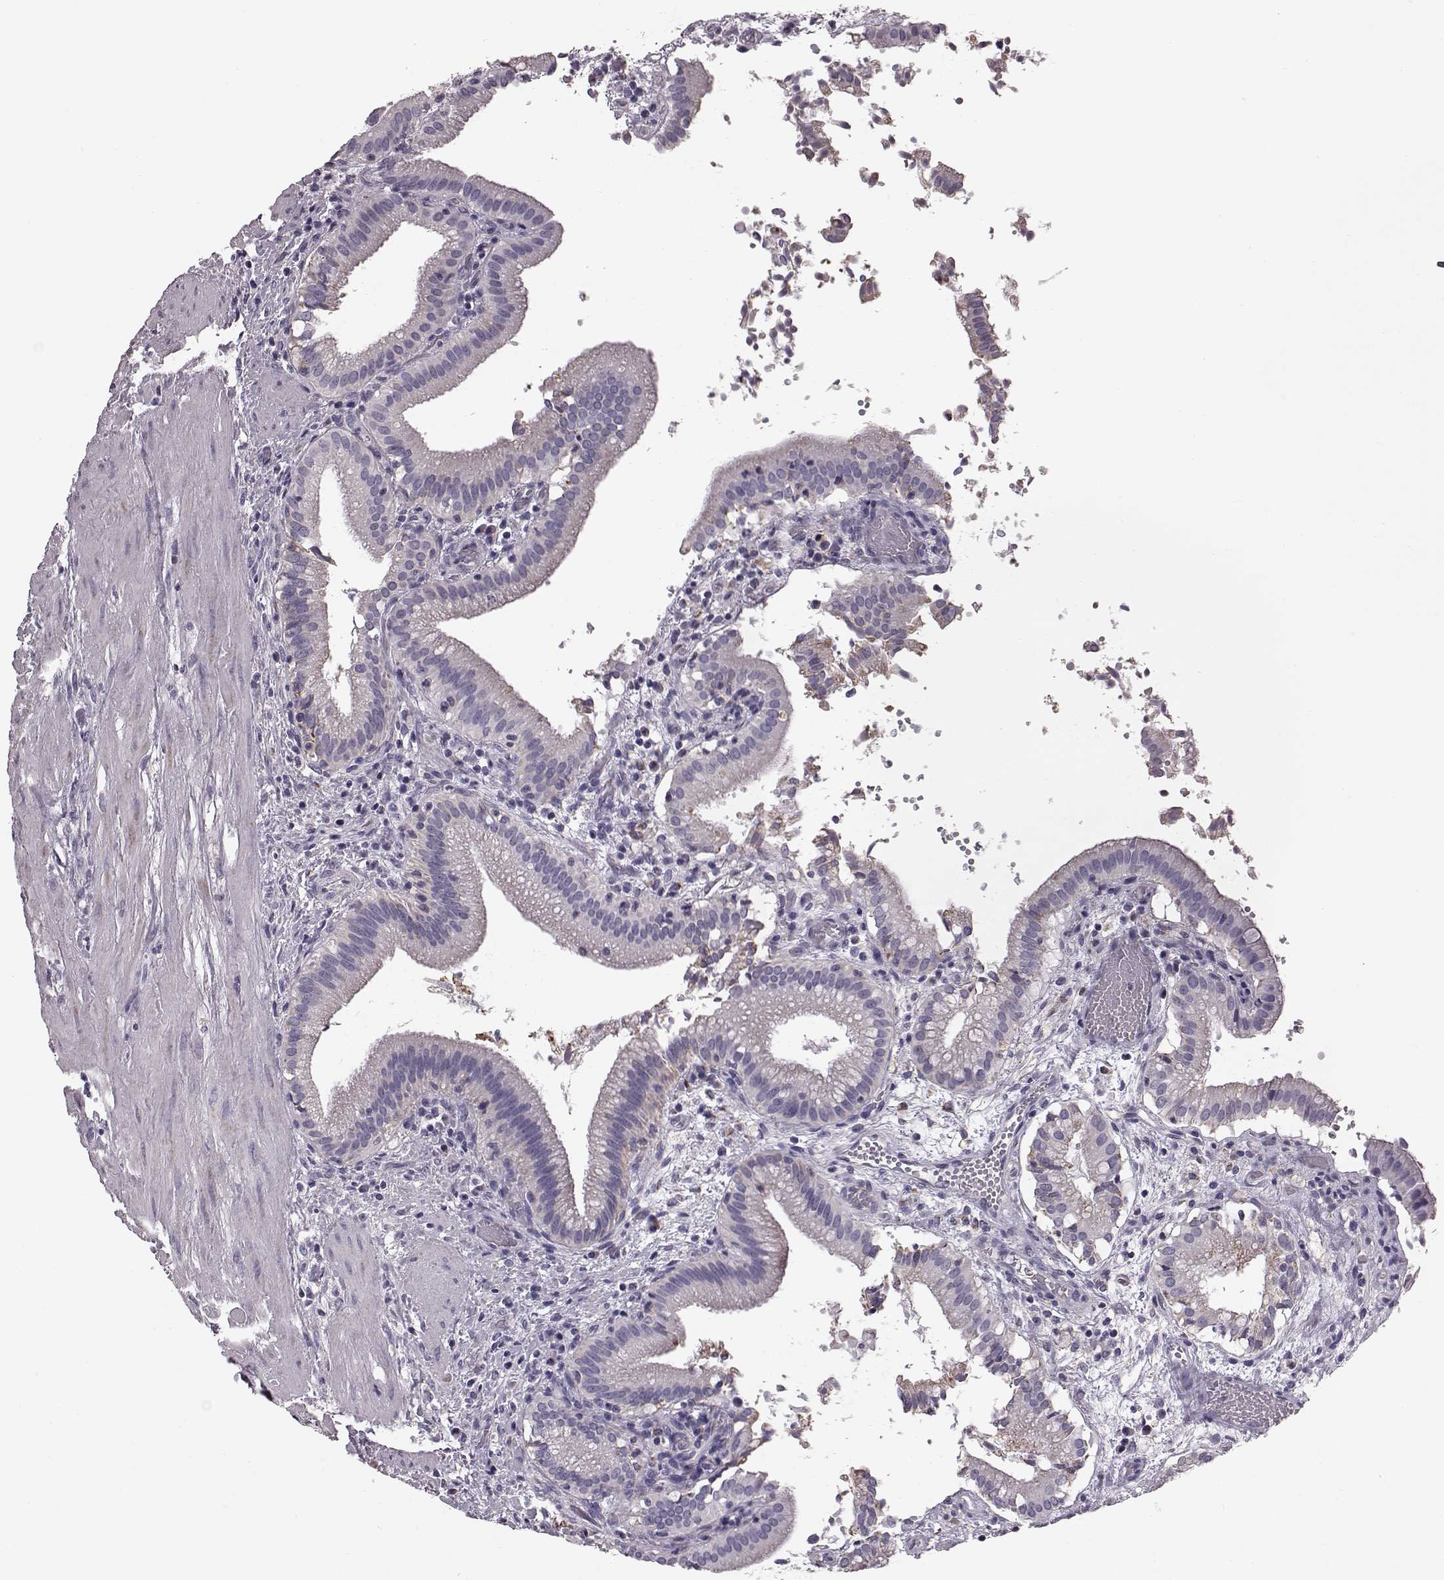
{"staining": {"intensity": "weak", "quantity": "25%-75%", "location": "cytoplasmic/membranous"}, "tissue": "gallbladder", "cell_type": "Glandular cells", "image_type": "normal", "snomed": [{"axis": "morphology", "description": "Normal tissue, NOS"}, {"axis": "topography", "description": "Gallbladder"}], "caption": "Benign gallbladder was stained to show a protein in brown. There is low levels of weak cytoplasmic/membranous expression in approximately 25%-75% of glandular cells. (IHC, brightfield microscopy, high magnification).", "gene": "ATP5MF", "patient": {"sex": "male", "age": 42}}